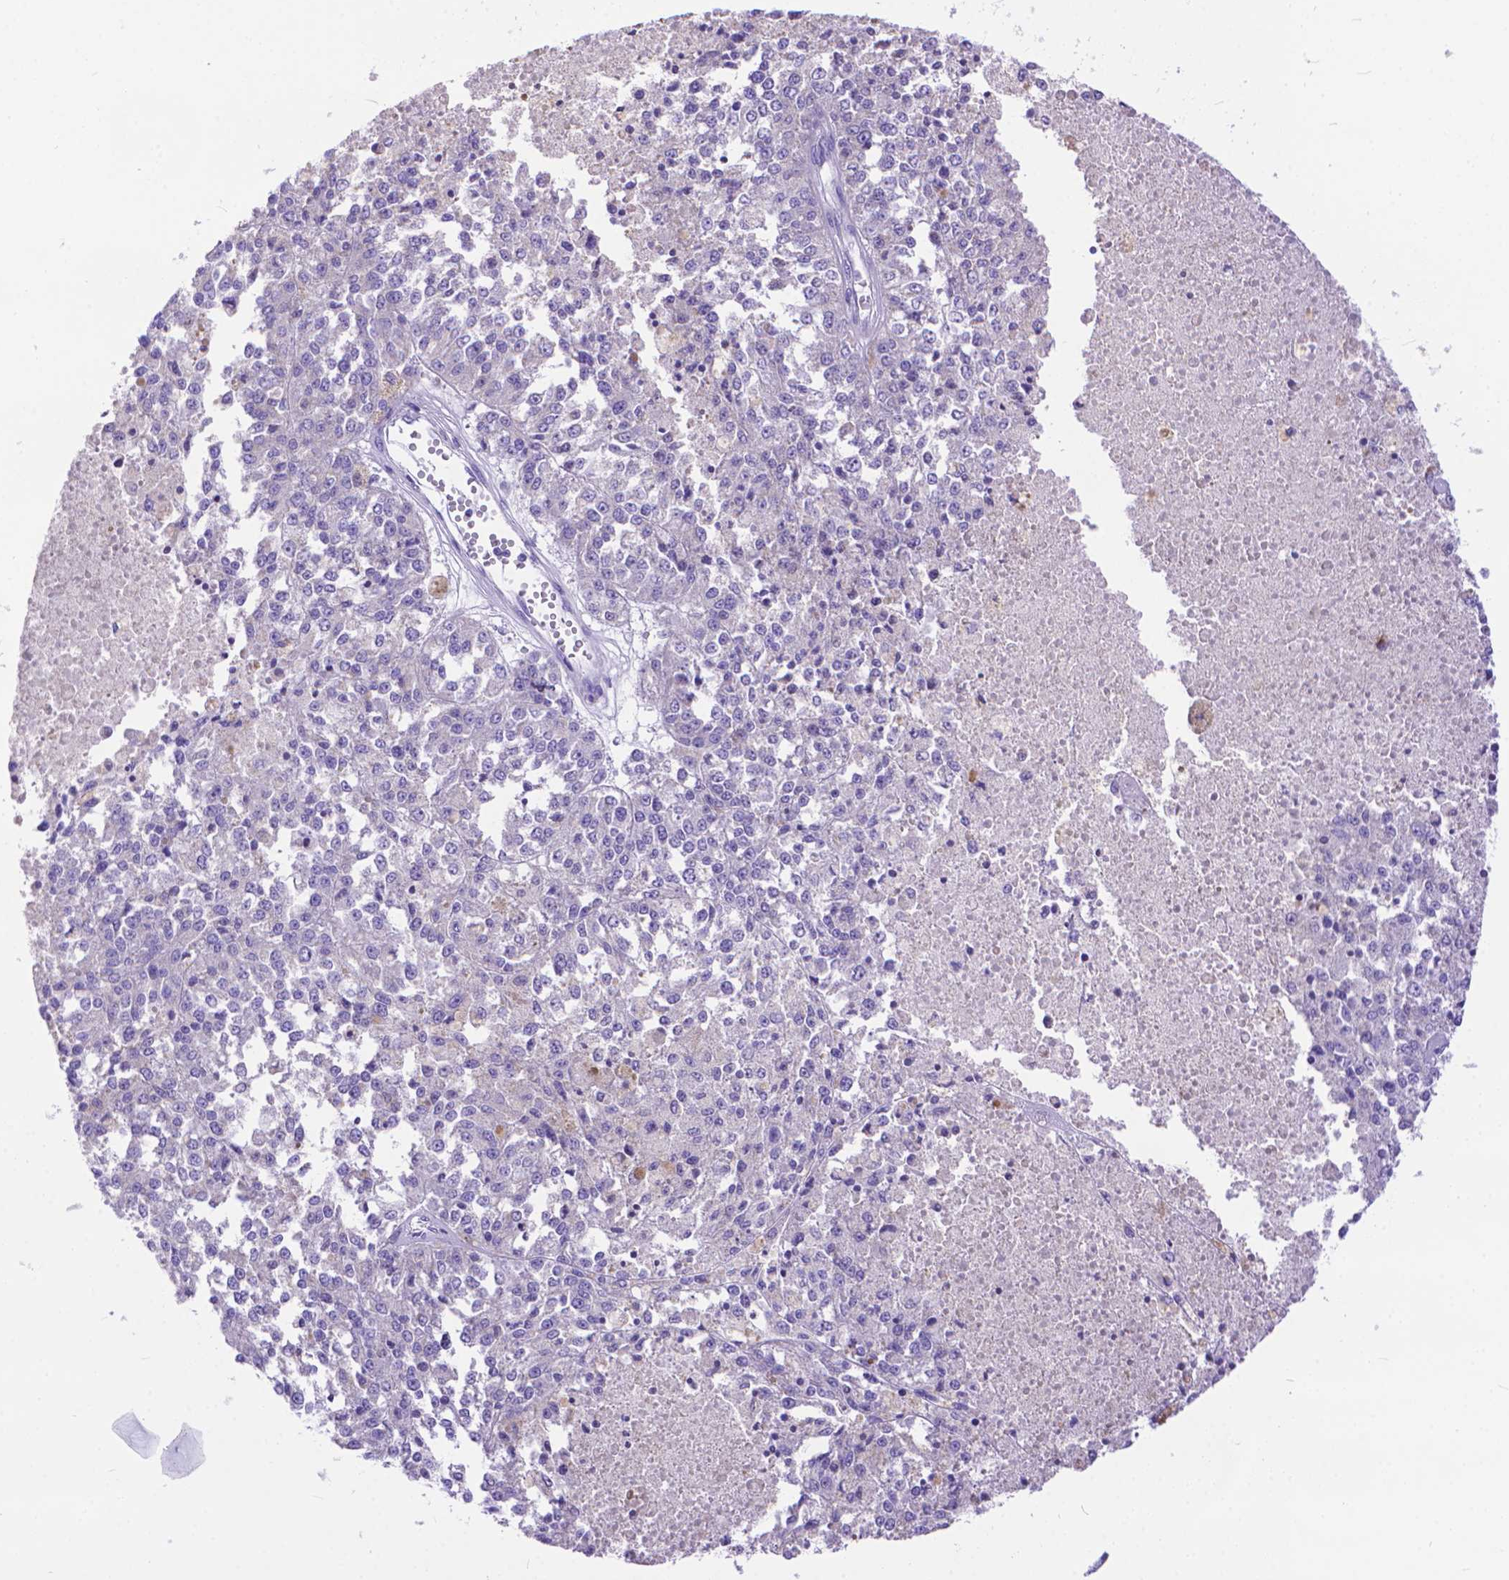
{"staining": {"intensity": "negative", "quantity": "none", "location": "none"}, "tissue": "melanoma", "cell_type": "Tumor cells", "image_type": "cancer", "snomed": [{"axis": "morphology", "description": "Malignant melanoma, Metastatic site"}, {"axis": "topography", "description": "Lymph node"}], "caption": "Image shows no significant protein expression in tumor cells of melanoma.", "gene": "DHRS2", "patient": {"sex": "female", "age": 64}}